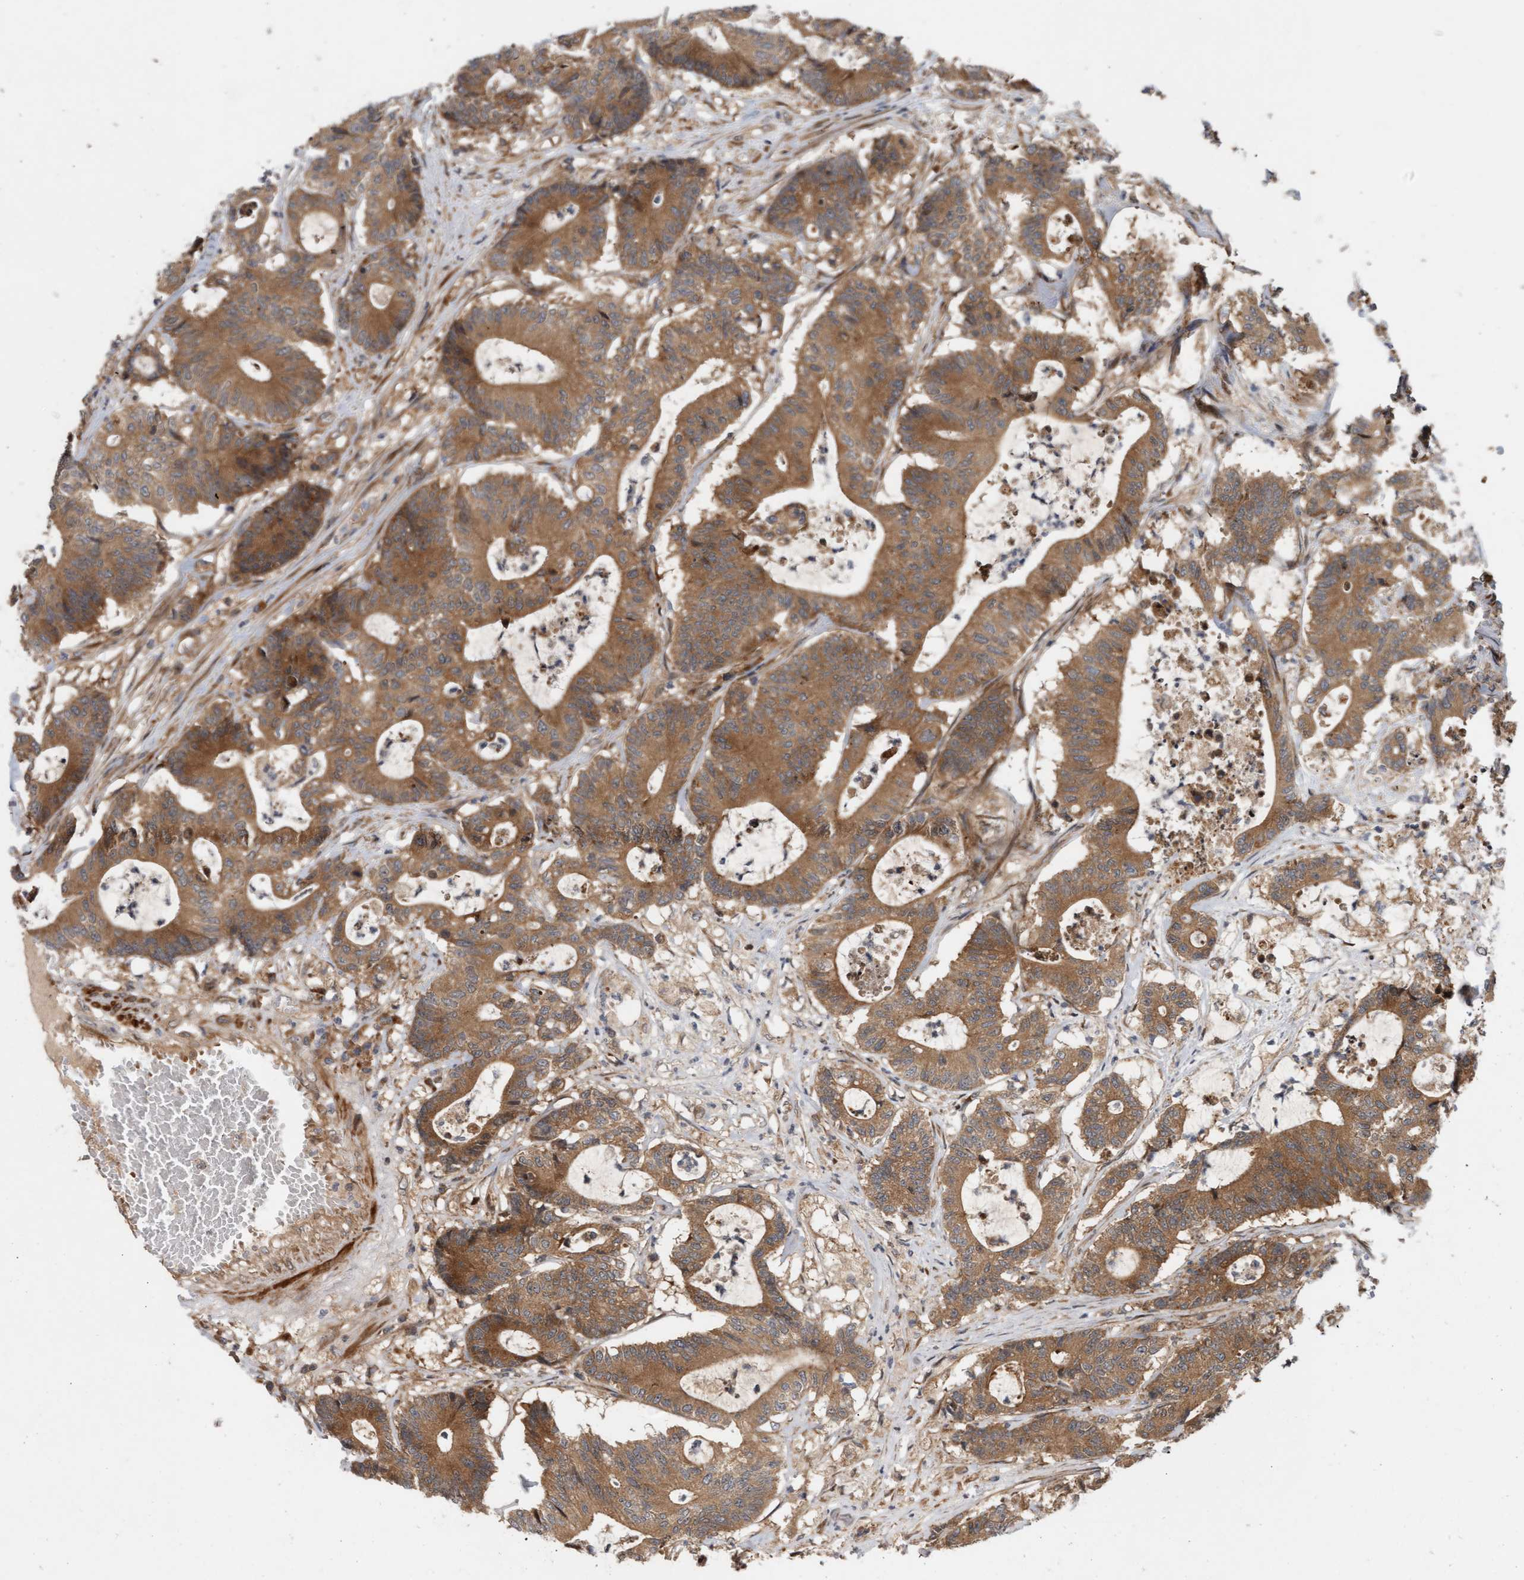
{"staining": {"intensity": "moderate", "quantity": ">75%", "location": "cytoplasmic/membranous"}, "tissue": "colorectal cancer", "cell_type": "Tumor cells", "image_type": "cancer", "snomed": [{"axis": "morphology", "description": "Adenocarcinoma, NOS"}, {"axis": "topography", "description": "Colon"}], "caption": "Approximately >75% of tumor cells in human colorectal cancer show moderate cytoplasmic/membranous protein positivity as visualized by brown immunohistochemical staining.", "gene": "BAHCC1", "patient": {"sex": "female", "age": 84}}